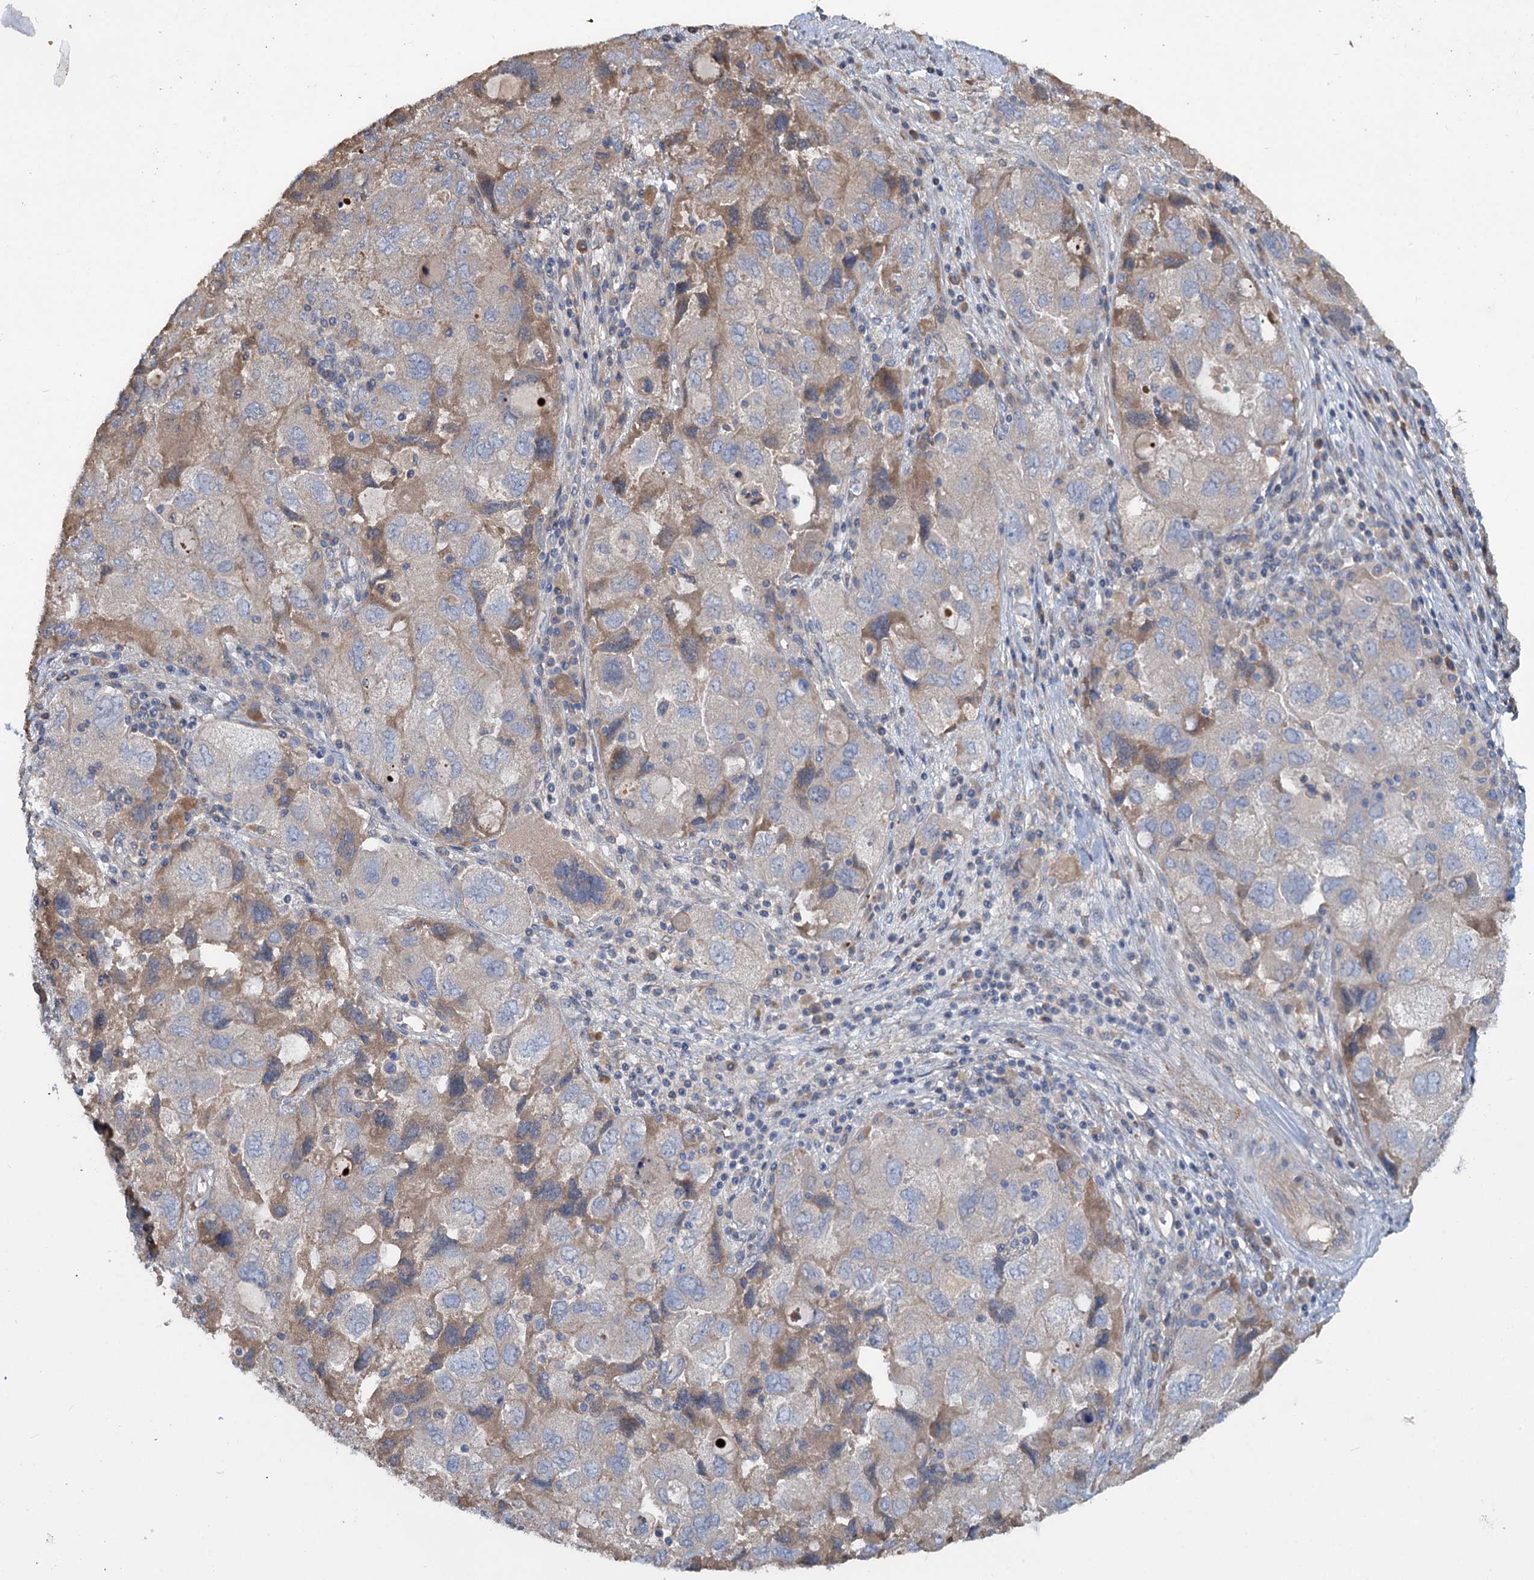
{"staining": {"intensity": "weak", "quantity": "<25%", "location": "cytoplasmic/membranous"}, "tissue": "ovarian cancer", "cell_type": "Tumor cells", "image_type": "cancer", "snomed": [{"axis": "morphology", "description": "Carcinoma, NOS"}, {"axis": "morphology", "description": "Cystadenocarcinoma, serous, NOS"}, {"axis": "topography", "description": "Ovary"}], "caption": "Immunohistochemistry (IHC) of ovarian cancer (serous cystadenocarcinoma) displays no expression in tumor cells.", "gene": "URAD", "patient": {"sex": "female", "age": 69}}